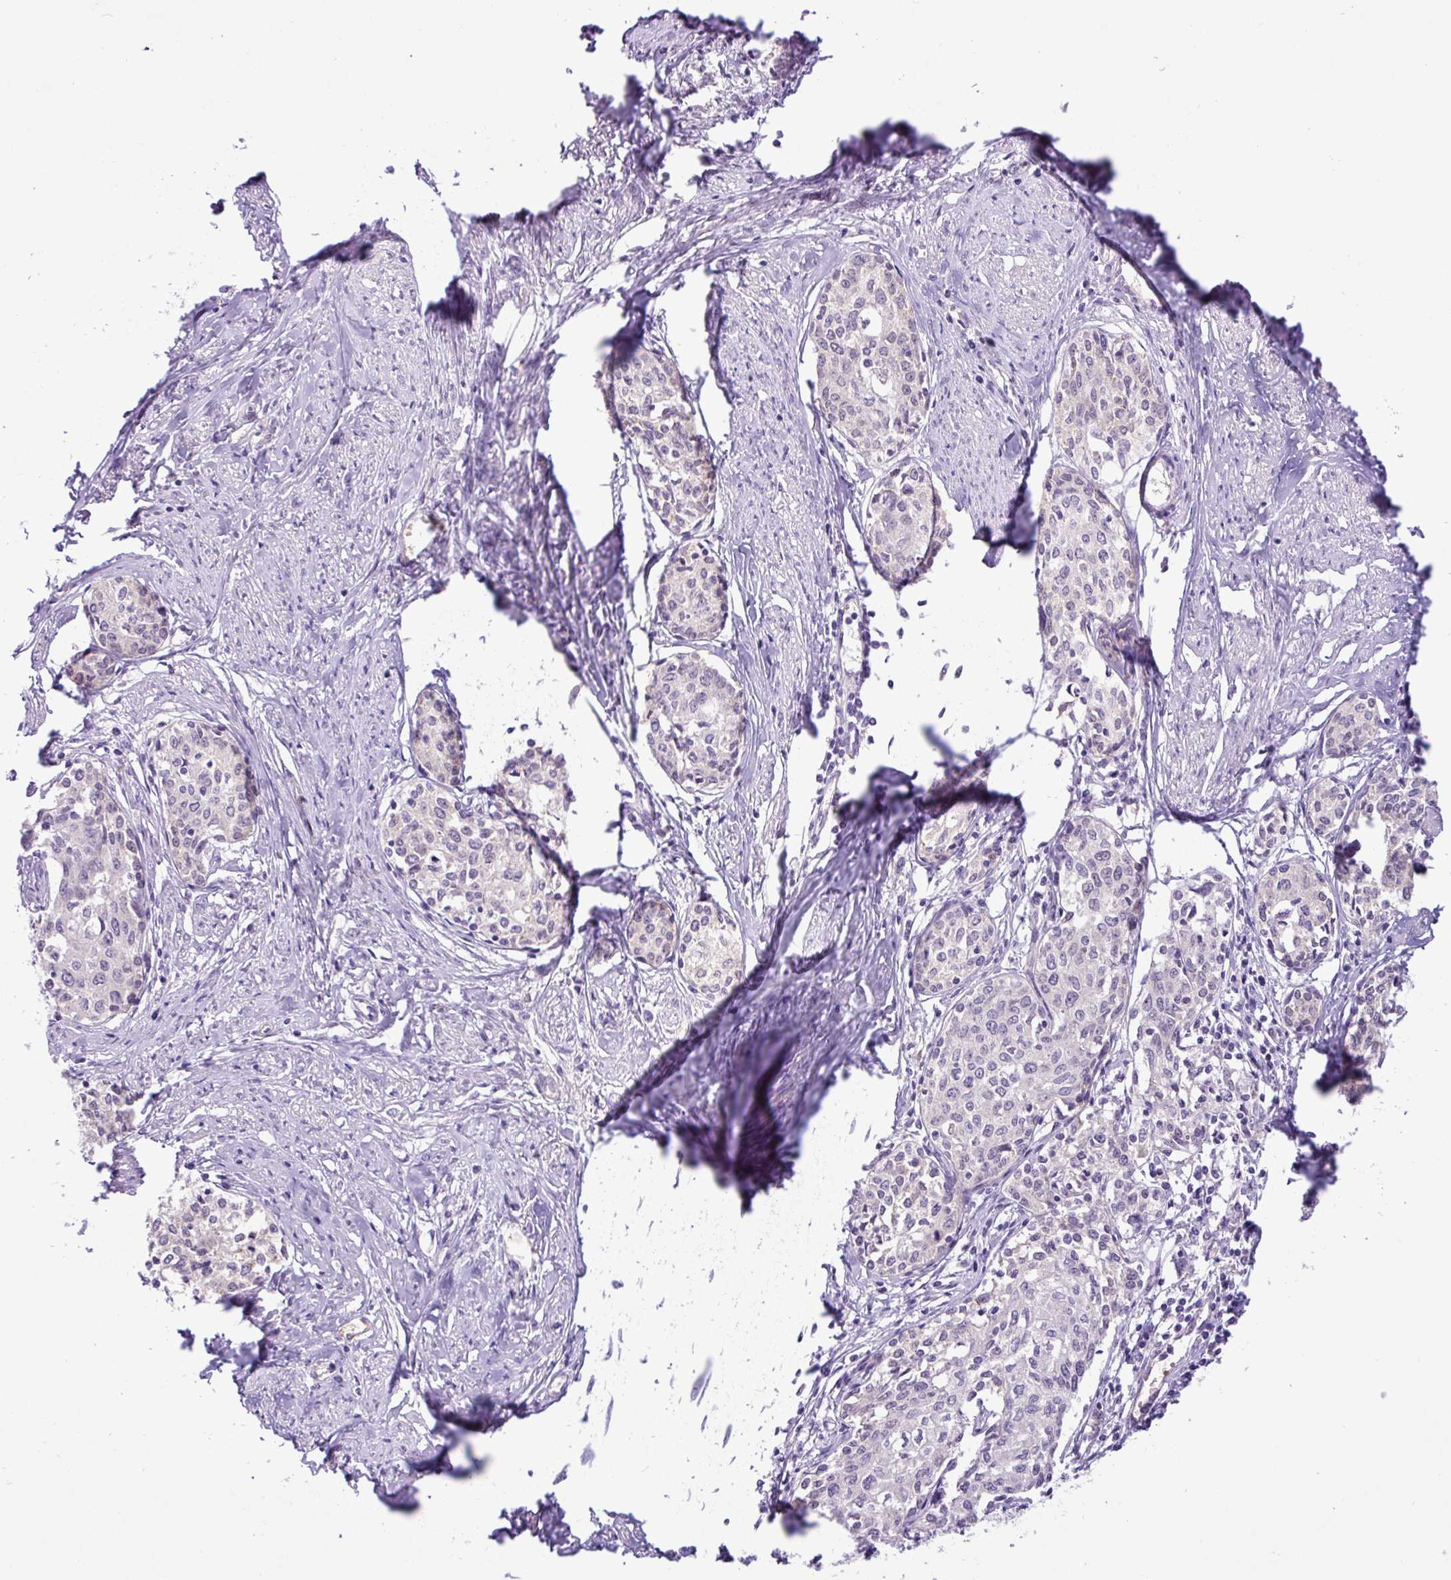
{"staining": {"intensity": "negative", "quantity": "none", "location": "none"}, "tissue": "cervical cancer", "cell_type": "Tumor cells", "image_type": "cancer", "snomed": [{"axis": "morphology", "description": "Squamous cell carcinoma, NOS"}, {"axis": "morphology", "description": "Adenocarcinoma, NOS"}, {"axis": "topography", "description": "Cervix"}], "caption": "An image of human cervical cancer (squamous cell carcinoma) is negative for staining in tumor cells. (Brightfield microscopy of DAB immunohistochemistry at high magnification).", "gene": "TONSL", "patient": {"sex": "female", "age": 52}}